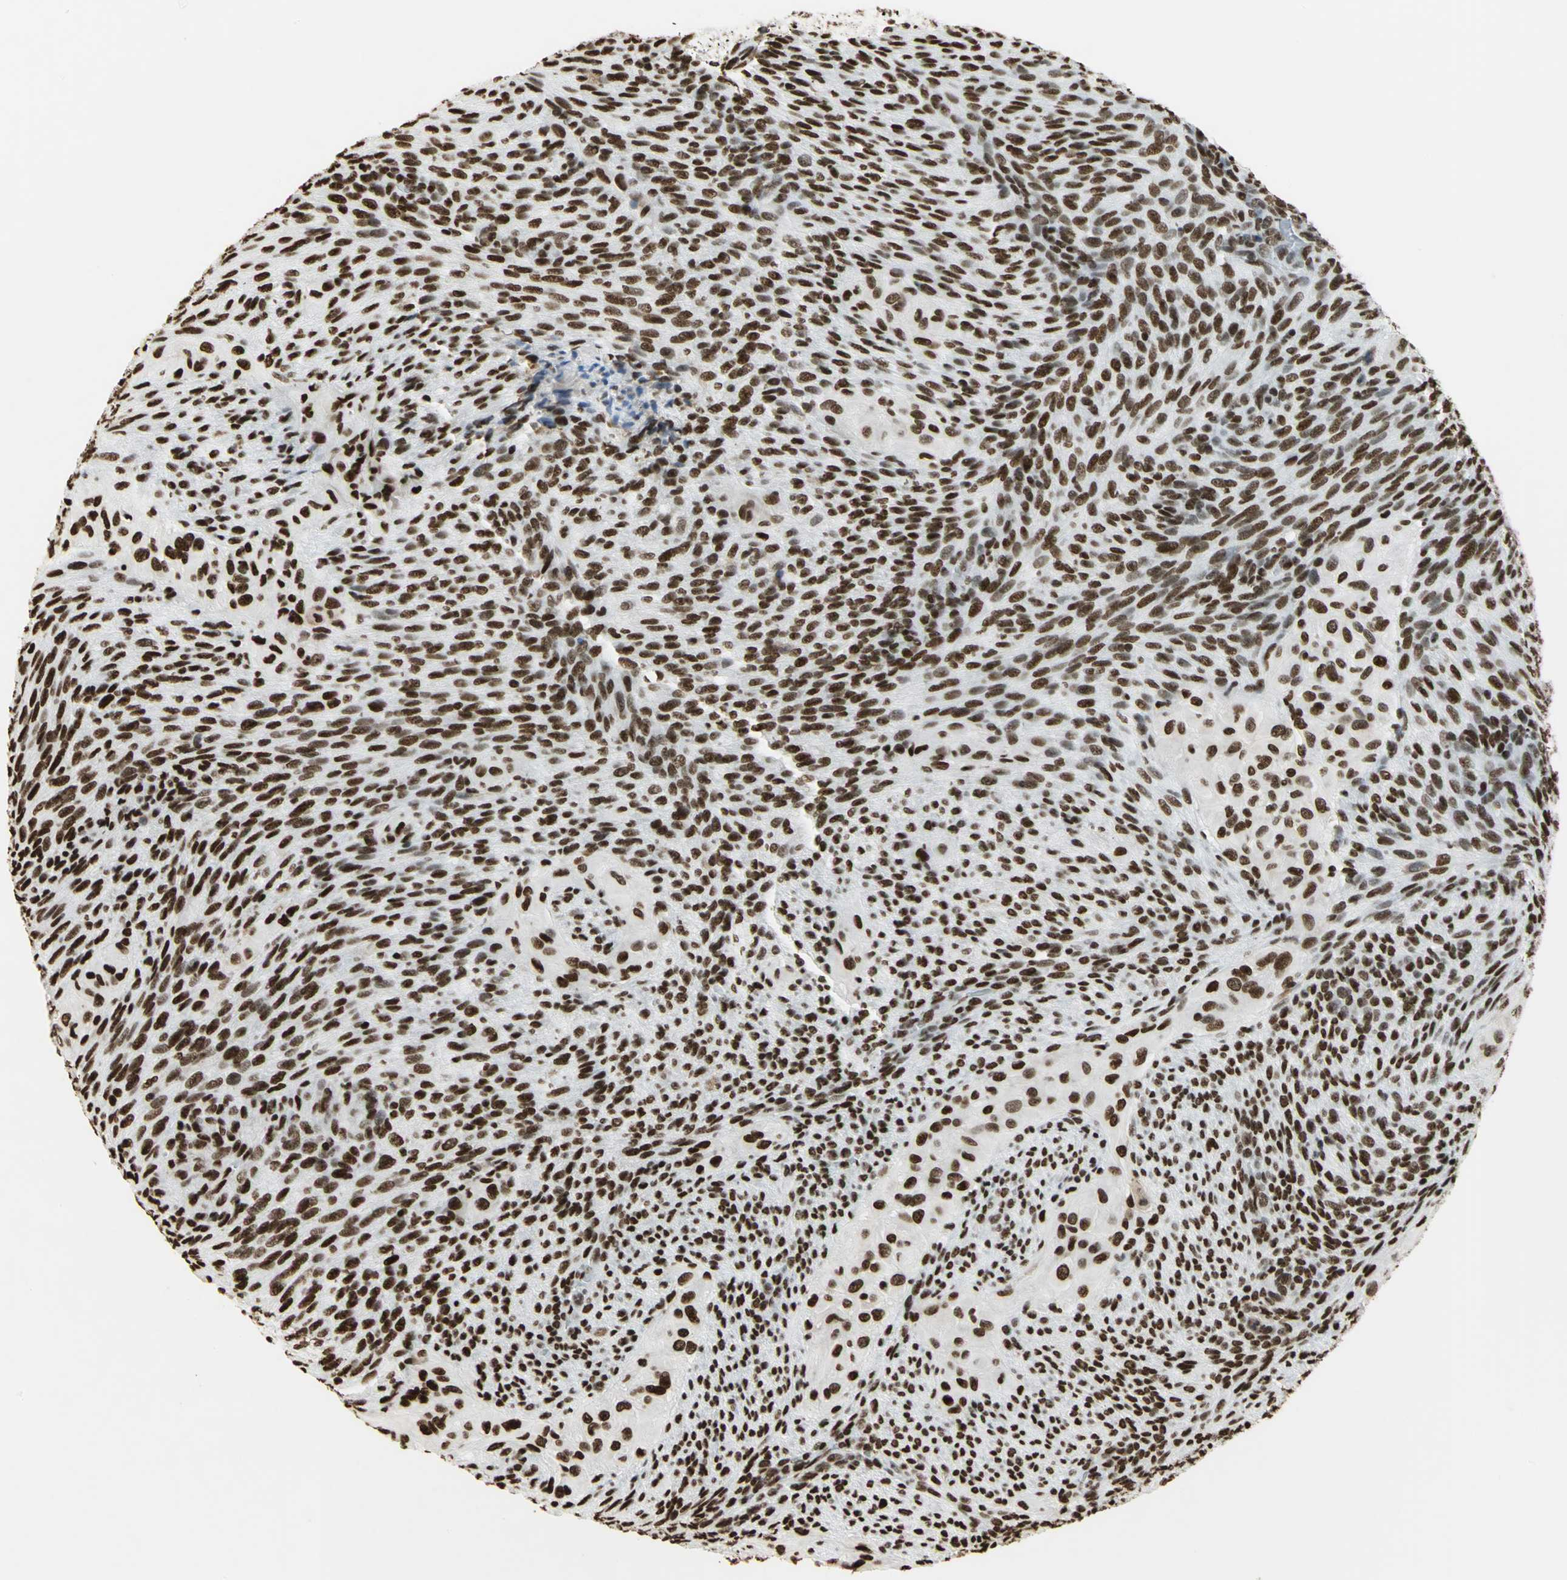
{"staining": {"intensity": "strong", "quantity": ">75%", "location": "nuclear"}, "tissue": "glioma", "cell_type": "Tumor cells", "image_type": "cancer", "snomed": [{"axis": "morphology", "description": "Glioma, malignant, High grade"}, {"axis": "topography", "description": "Cerebral cortex"}], "caption": "Glioma tissue demonstrates strong nuclear positivity in about >75% of tumor cells", "gene": "HMGB1", "patient": {"sex": "female", "age": 55}}